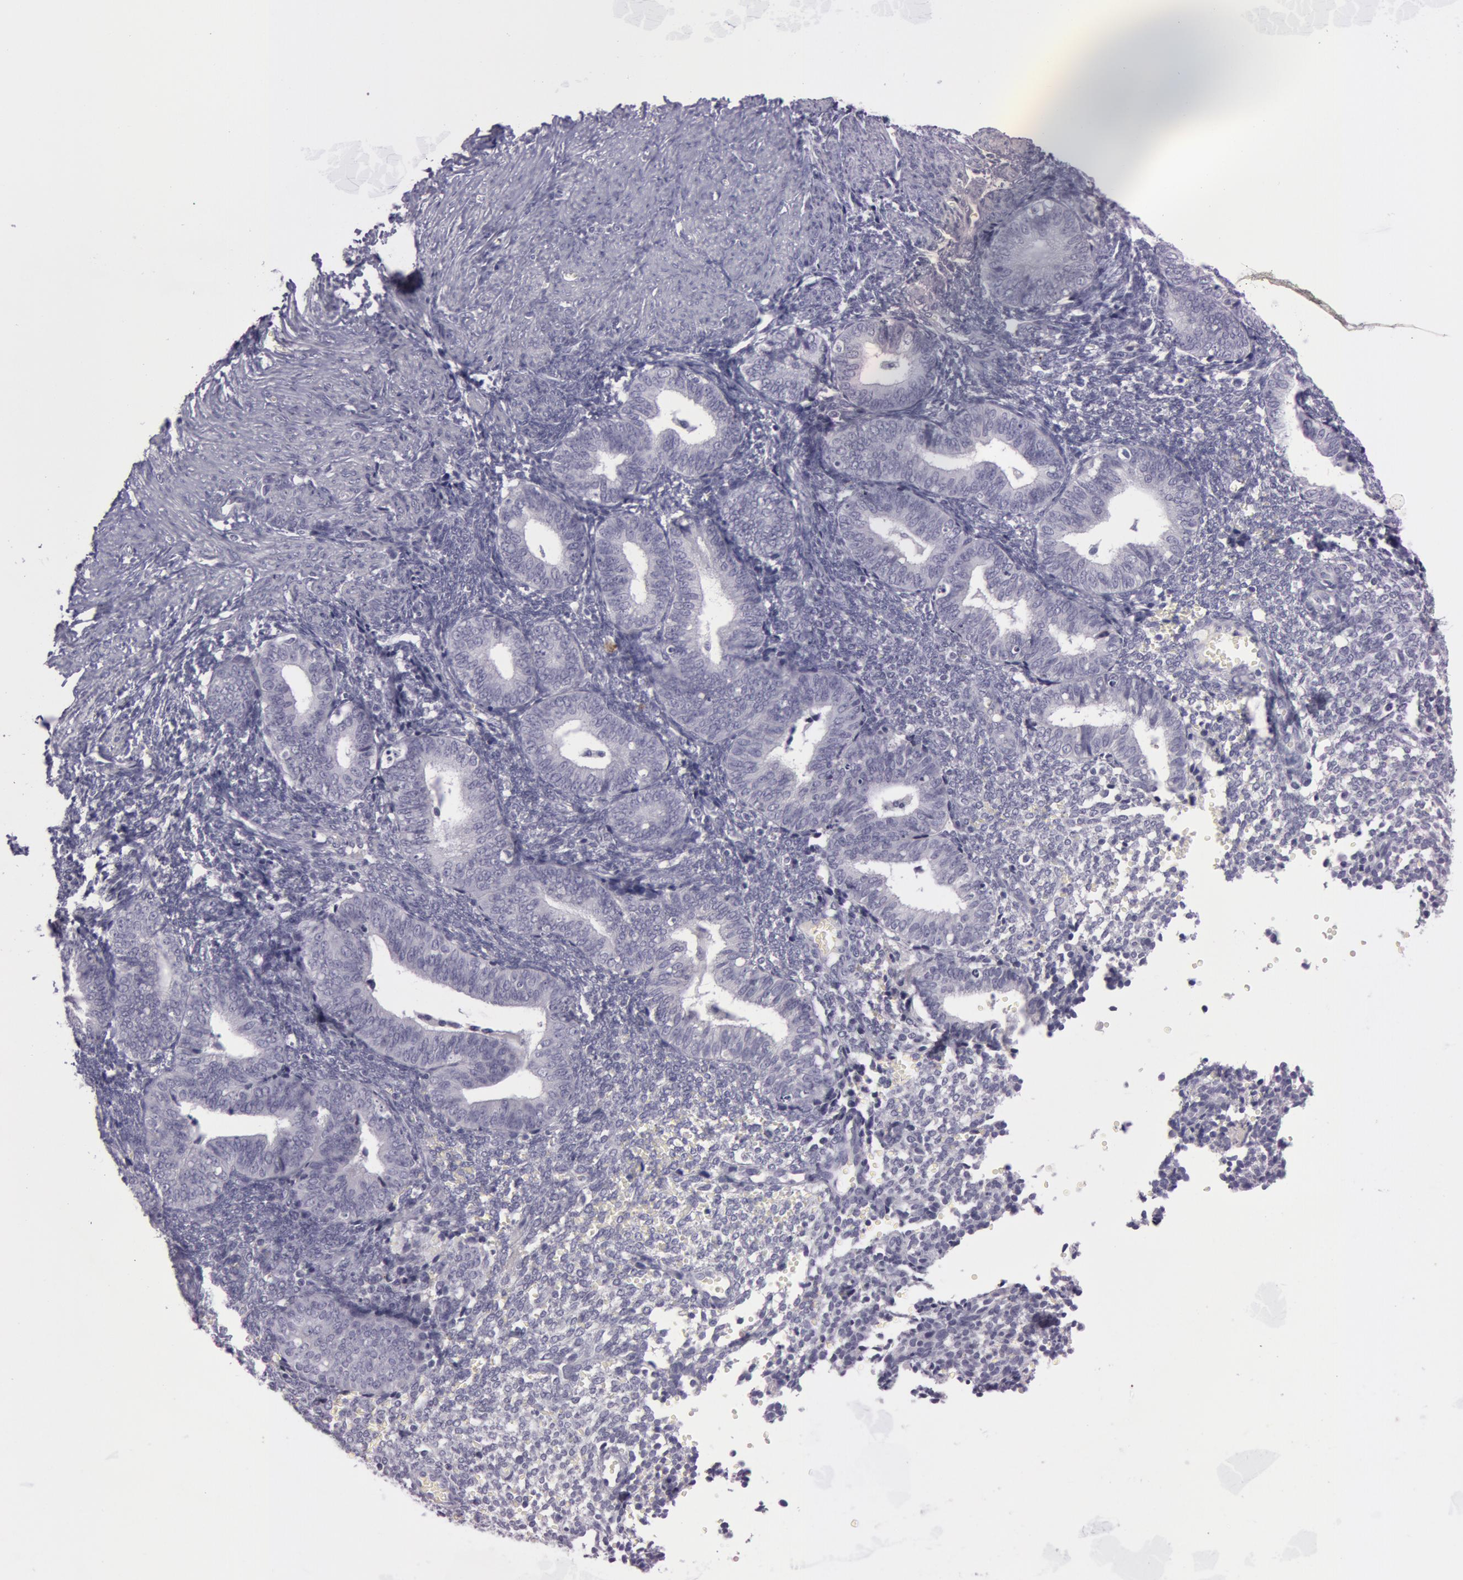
{"staining": {"intensity": "negative", "quantity": "none", "location": "none"}, "tissue": "endometrium", "cell_type": "Cells in endometrial stroma", "image_type": "normal", "snomed": [{"axis": "morphology", "description": "Normal tissue, NOS"}, {"axis": "topography", "description": "Endometrium"}], "caption": "Immunohistochemical staining of unremarkable human endometrium demonstrates no significant positivity in cells in endometrial stroma. The staining was performed using DAB to visualize the protein expression in brown, while the nuclei were stained in blue with hematoxylin (Magnification: 20x).", "gene": "IL1RN", "patient": {"sex": "female", "age": 61}}